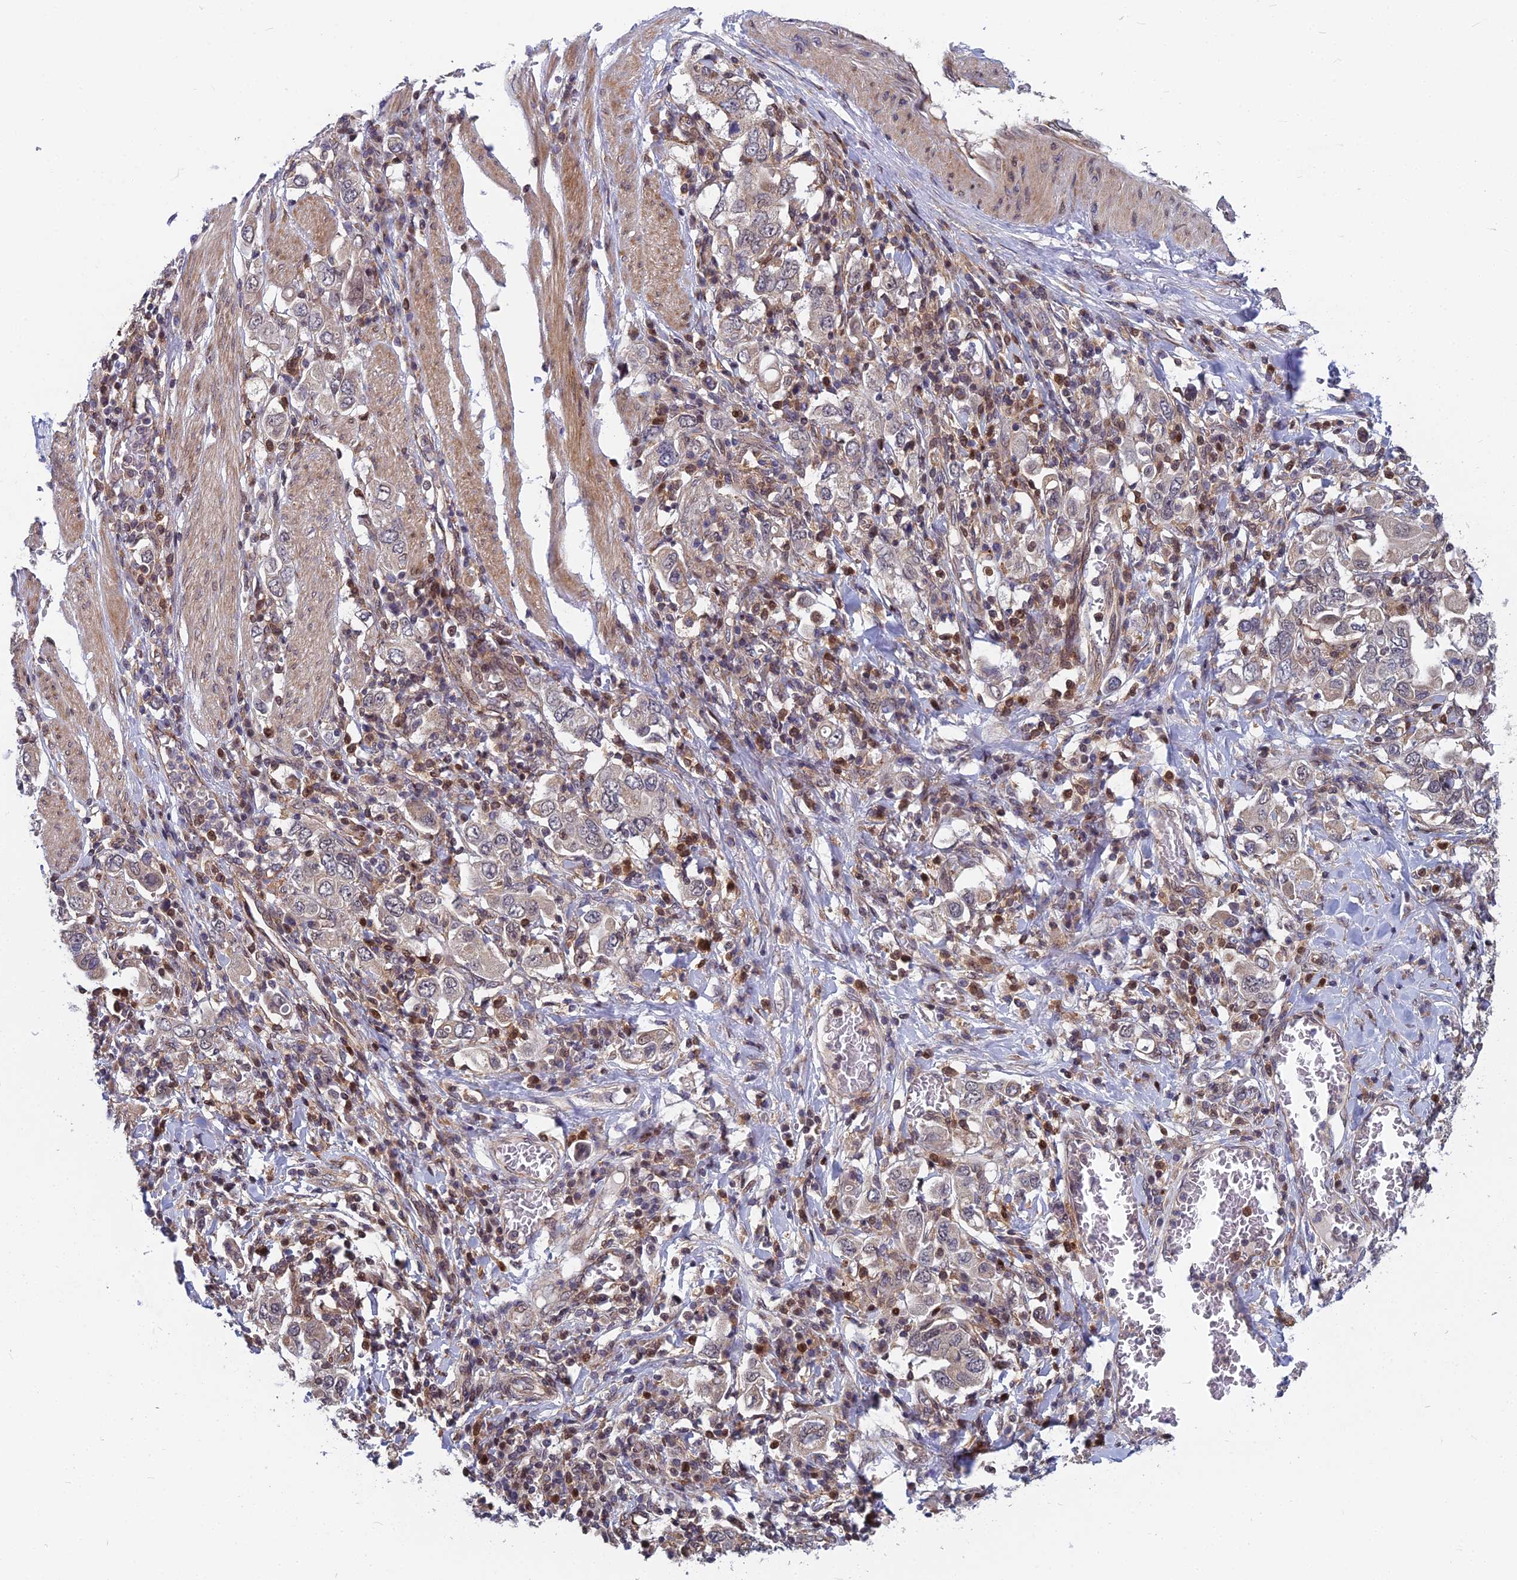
{"staining": {"intensity": "weak", "quantity": "<25%", "location": "cytoplasmic/membranous"}, "tissue": "stomach cancer", "cell_type": "Tumor cells", "image_type": "cancer", "snomed": [{"axis": "morphology", "description": "Adenocarcinoma, NOS"}, {"axis": "topography", "description": "Stomach, upper"}], "caption": "This photomicrograph is of stomach cancer (adenocarcinoma) stained with immunohistochemistry to label a protein in brown with the nuclei are counter-stained blue. There is no positivity in tumor cells.", "gene": "COMMD2", "patient": {"sex": "male", "age": 62}}